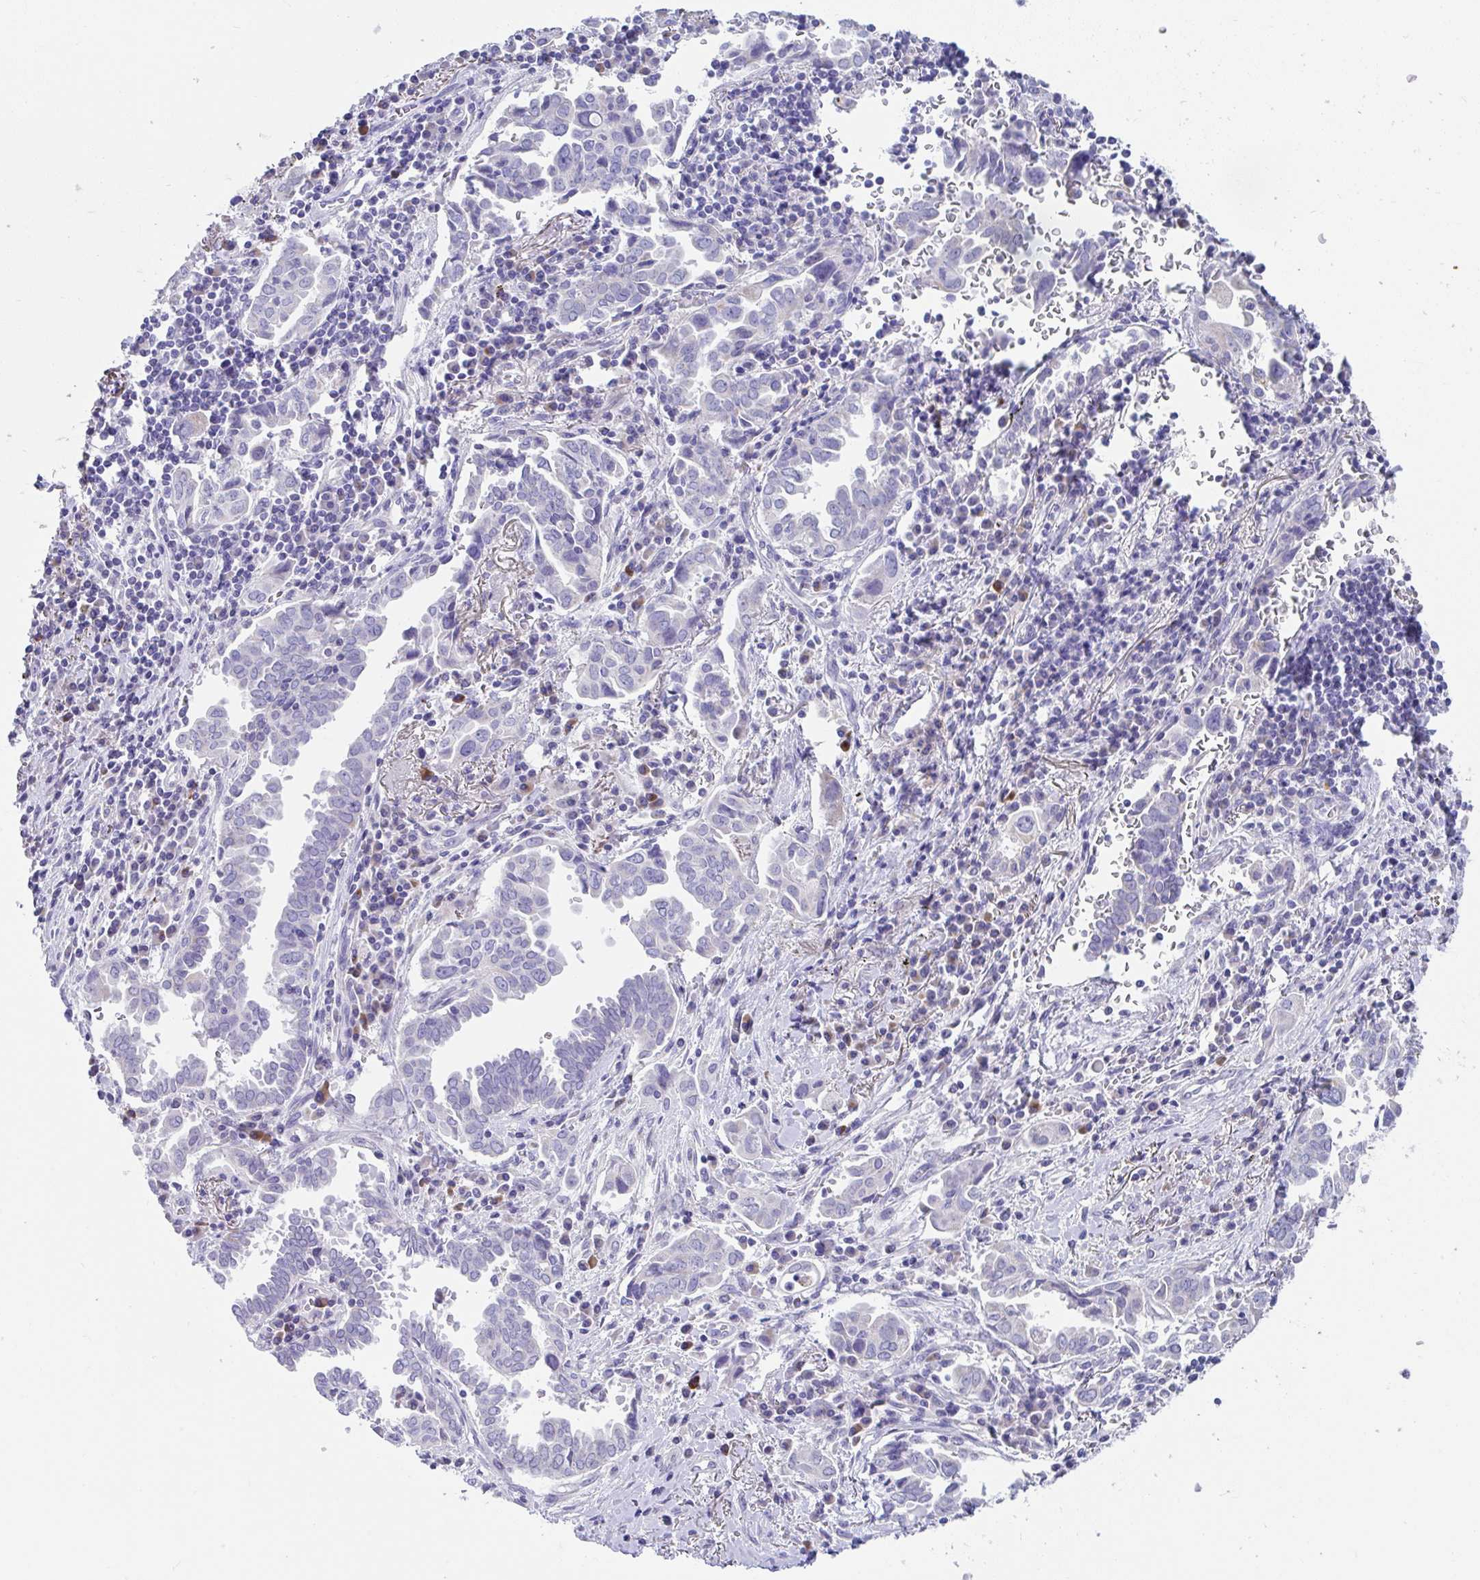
{"staining": {"intensity": "negative", "quantity": "none", "location": "none"}, "tissue": "lung cancer", "cell_type": "Tumor cells", "image_type": "cancer", "snomed": [{"axis": "morphology", "description": "Adenocarcinoma, NOS"}, {"axis": "topography", "description": "Lung"}], "caption": "This is a photomicrograph of IHC staining of lung cancer, which shows no positivity in tumor cells.", "gene": "CCSAP", "patient": {"sex": "male", "age": 76}}